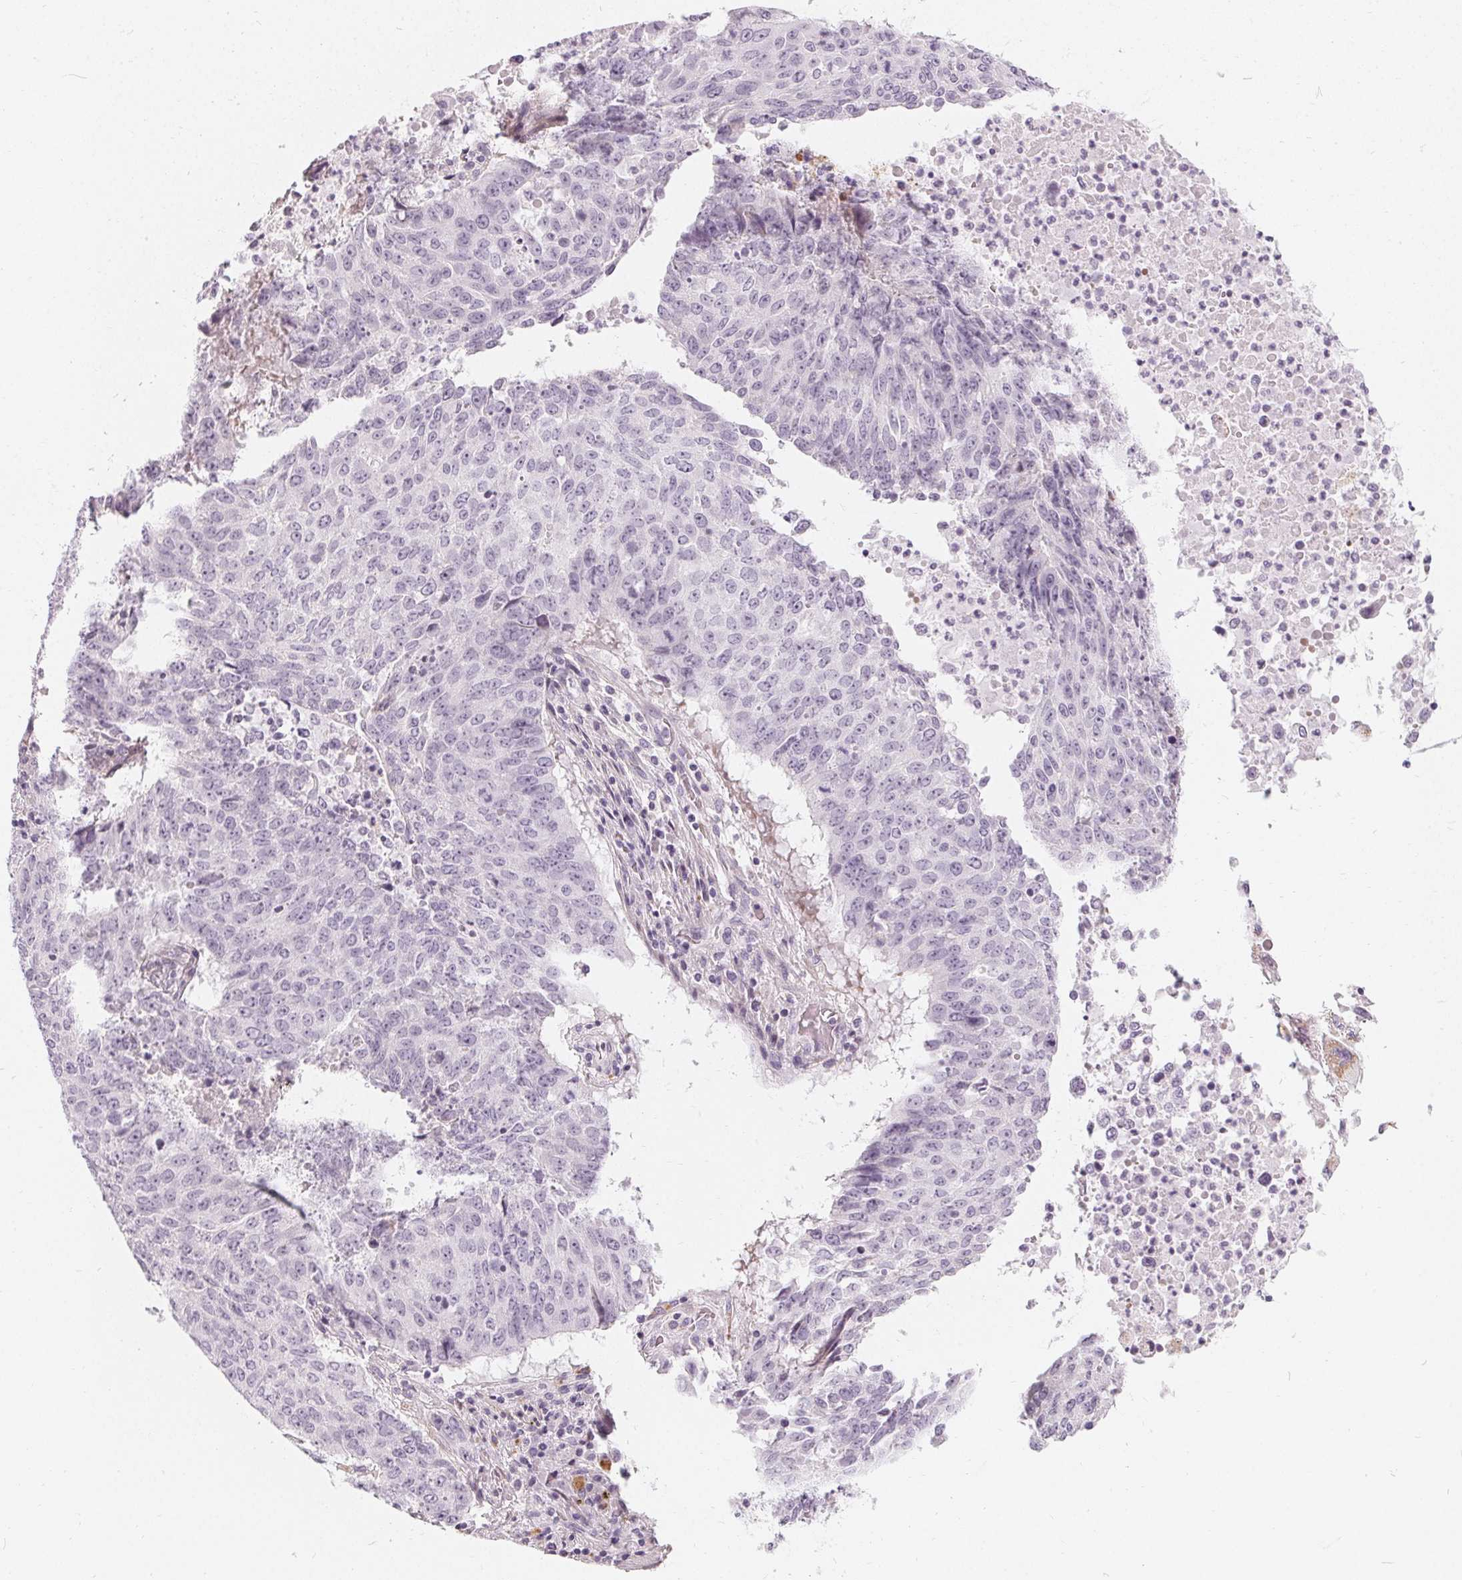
{"staining": {"intensity": "negative", "quantity": "none", "location": "none"}, "tissue": "lung cancer", "cell_type": "Tumor cells", "image_type": "cancer", "snomed": [{"axis": "morphology", "description": "Normal tissue, NOS"}, {"axis": "morphology", "description": "Squamous cell carcinoma, NOS"}, {"axis": "topography", "description": "Bronchus"}, {"axis": "topography", "description": "Lung"}], "caption": "Immunohistochemistry image of neoplastic tissue: human lung squamous cell carcinoma stained with DAB displays no significant protein expression in tumor cells.", "gene": "HOPX", "patient": {"sex": "male", "age": 64}}